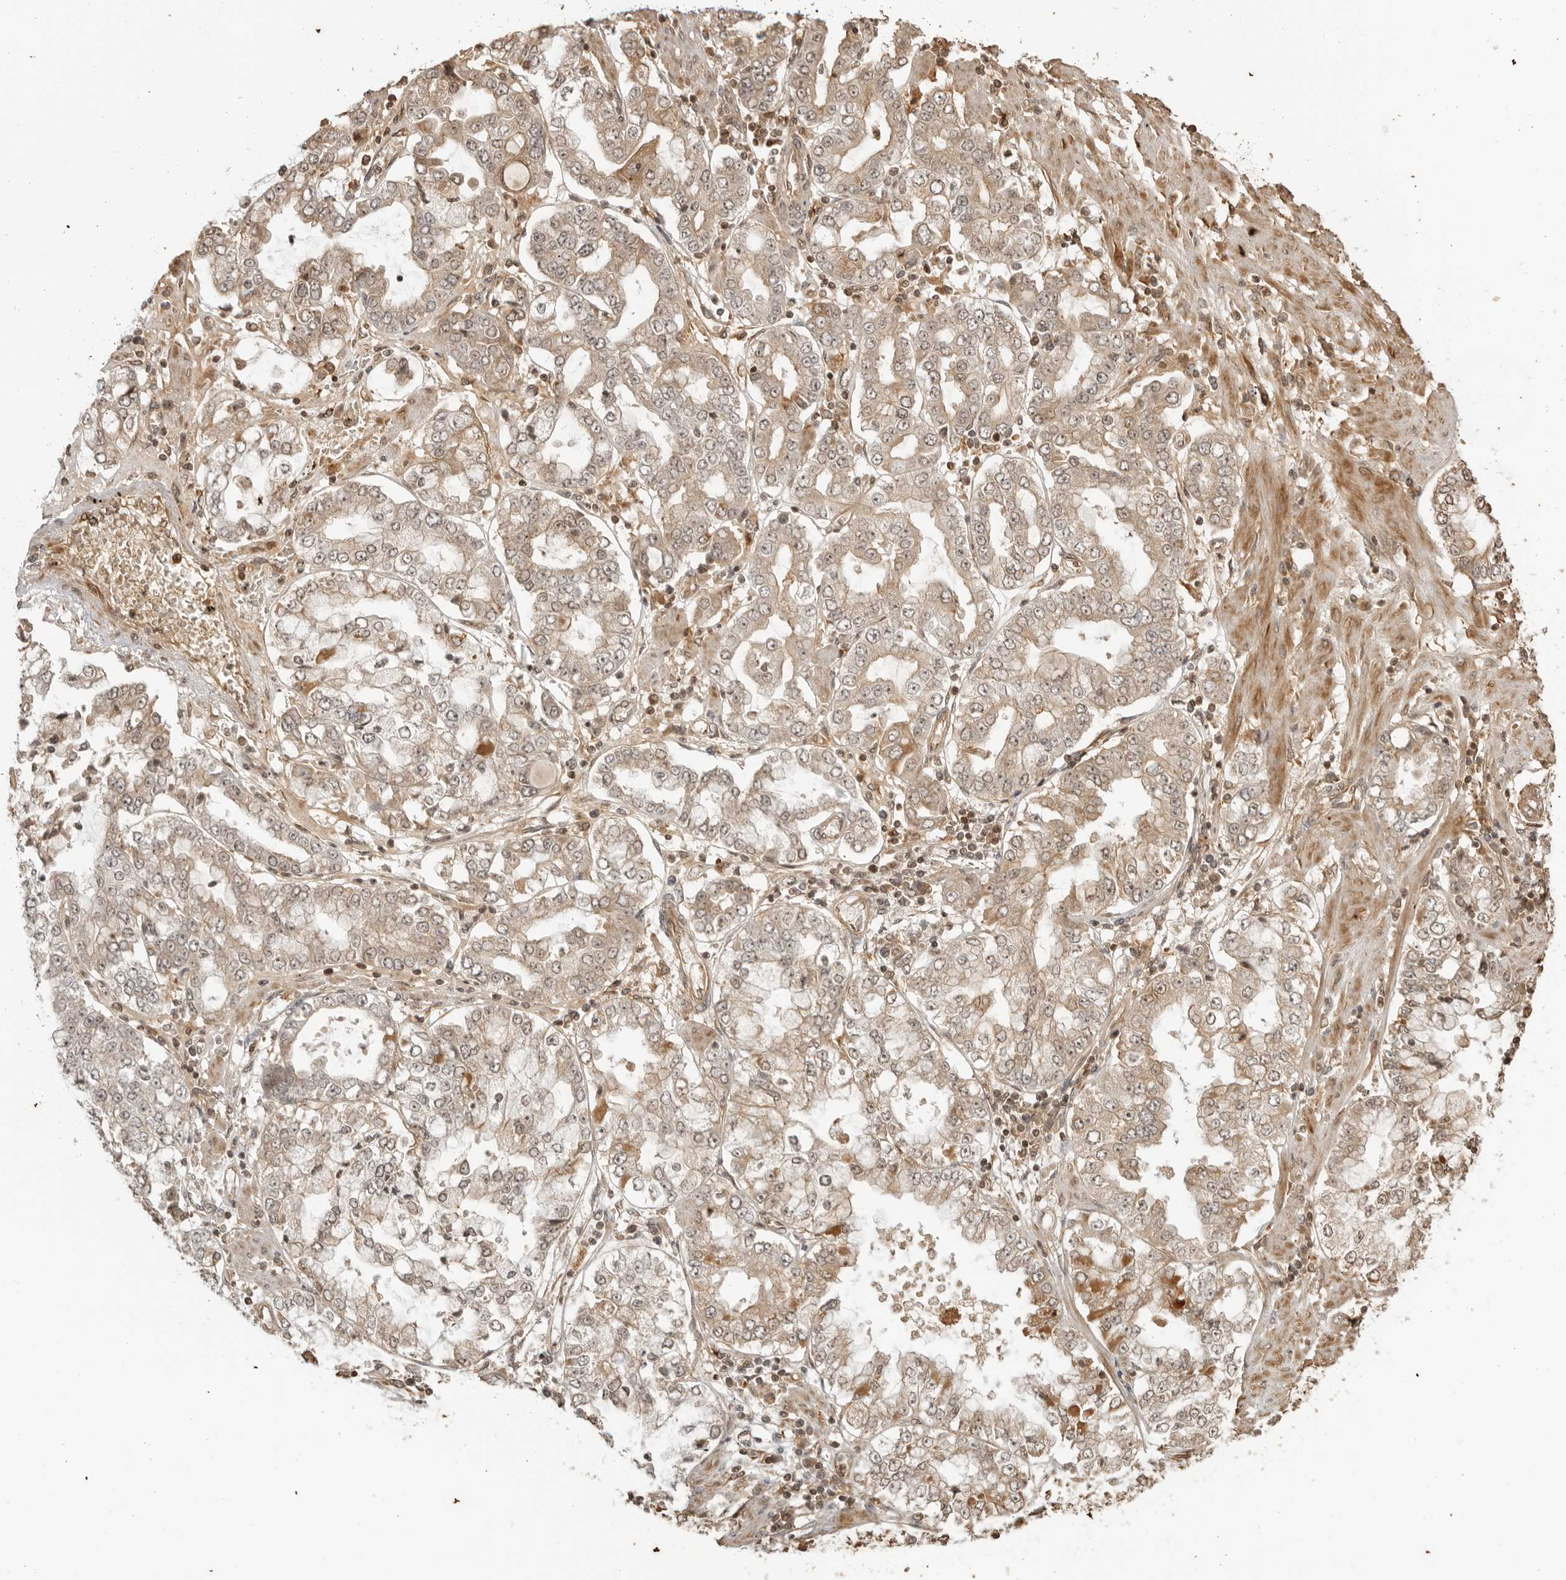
{"staining": {"intensity": "moderate", "quantity": ">75%", "location": "cytoplasmic/membranous,nuclear"}, "tissue": "stomach cancer", "cell_type": "Tumor cells", "image_type": "cancer", "snomed": [{"axis": "morphology", "description": "Adenocarcinoma, NOS"}, {"axis": "topography", "description": "Stomach"}], "caption": "Immunohistochemistry staining of stomach adenocarcinoma, which exhibits medium levels of moderate cytoplasmic/membranous and nuclear positivity in about >75% of tumor cells indicating moderate cytoplasmic/membranous and nuclear protein expression. The staining was performed using DAB (3,3'-diaminobenzidine) (brown) for protein detection and nuclei were counterstained in hematoxylin (blue).", "gene": "IKBKE", "patient": {"sex": "male", "age": 76}}